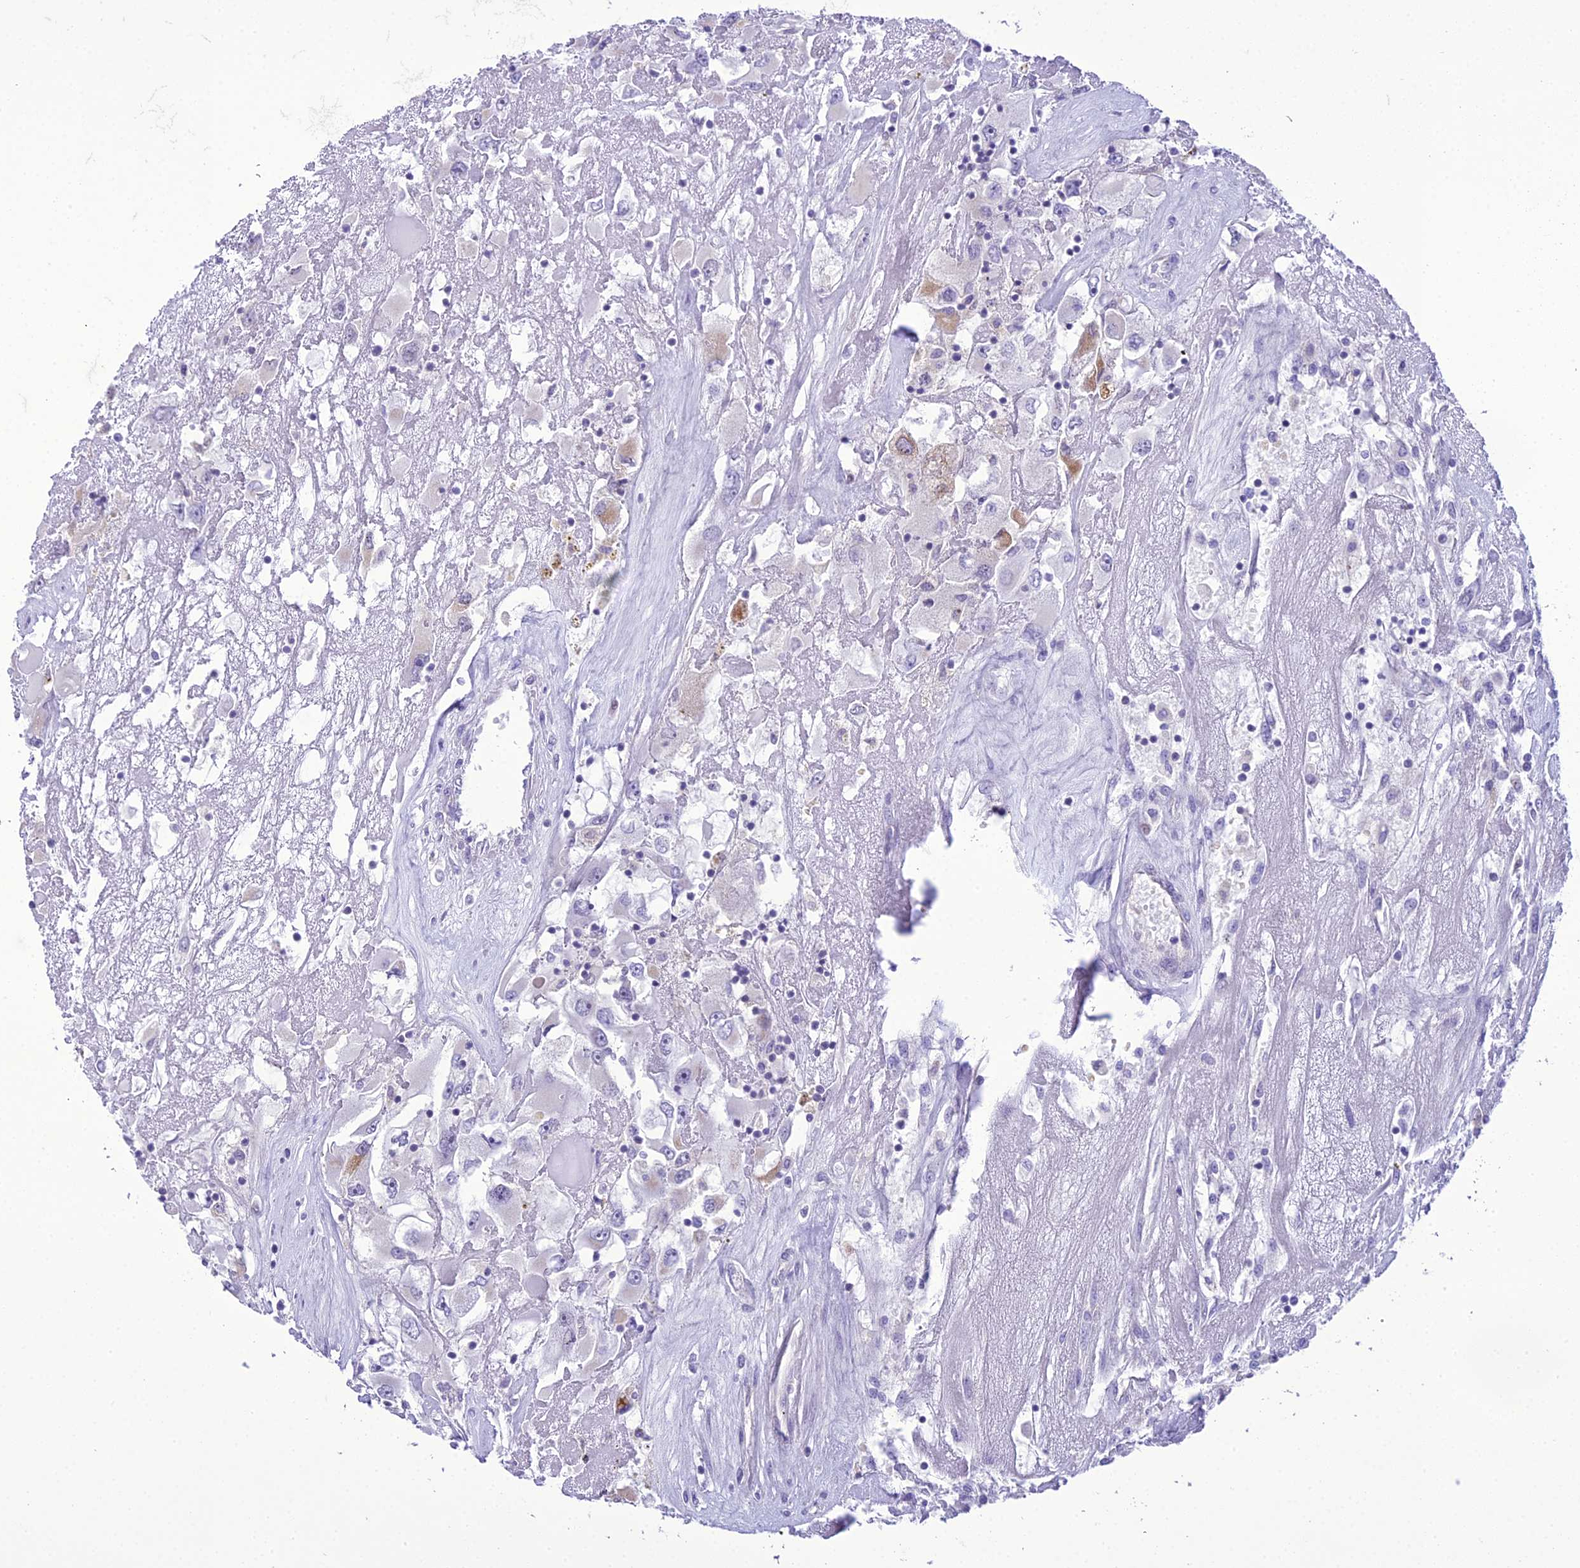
{"staining": {"intensity": "moderate", "quantity": "<25%", "location": "cytoplasmic/membranous"}, "tissue": "renal cancer", "cell_type": "Tumor cells", "image_type": "cancer", "snomed": [{"axis": "morphology", "description": "Adenocarcinoma, NOS"}, {"axis": "topography", "description": "Kidney"}], "caption": "Adenocarcinoma (renal) was stained to show a protein in brown. There is low levels of moderate cytoplasmic/membranous staining in approximately <25% of tumor cells.", "gene": "B9D2", "patient": {"sex": "female", "age": 52}}